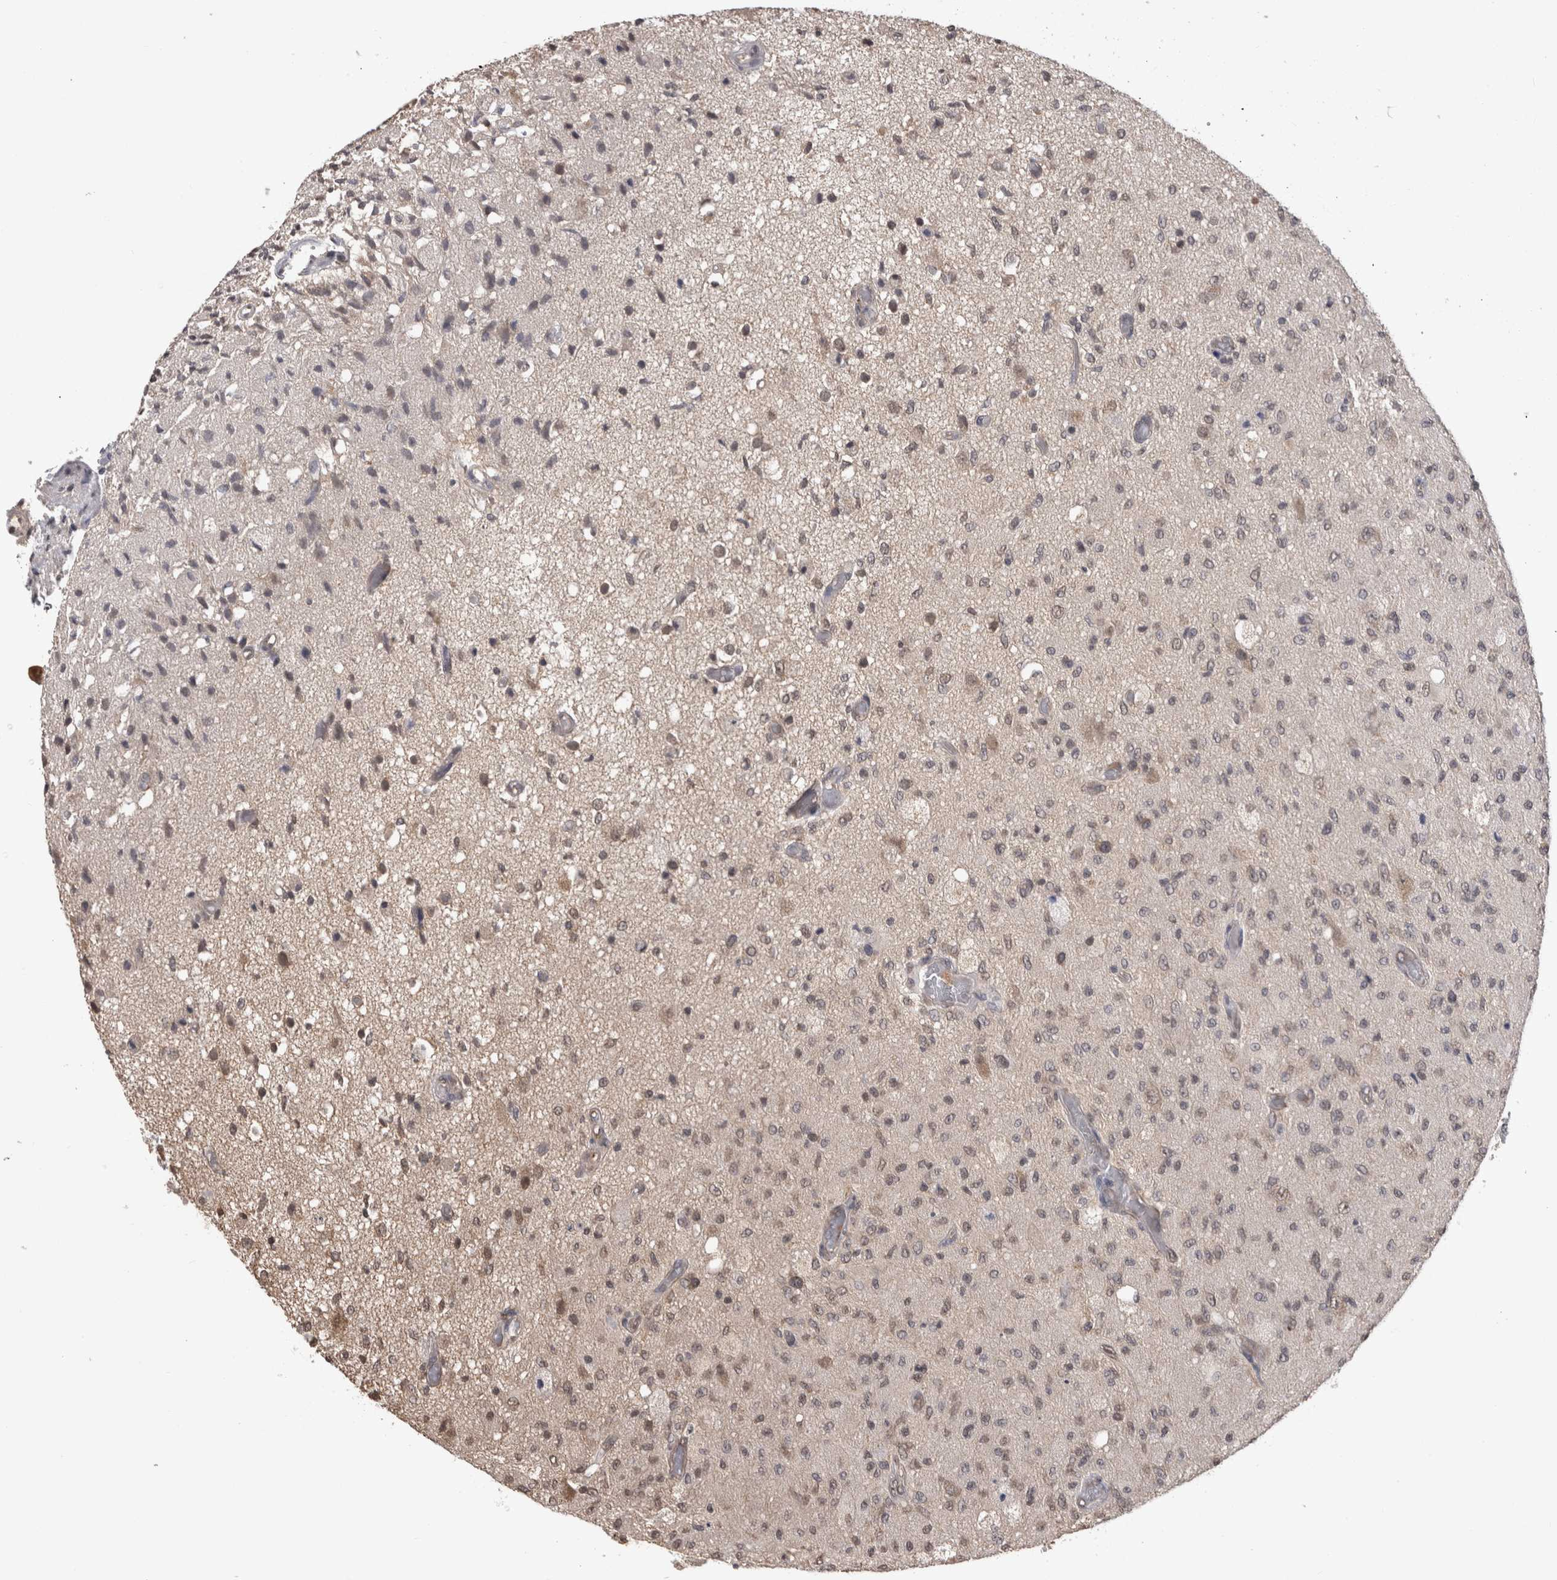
{"staining": {"intensity": "weak", "quantity": "<25%", "location": "cytoplasmic/membranous,nuclear"}, "tissue": "glioma", "cell_type": "Tumor cells", "image_type": "cancer", "snomed": [{"axis": "morphology", "description": "Normal tissue, NOS"}, {"axis": "morphology", "description": "Glioma, malignant, High grade"}, {"axis": "topography", "description": "Cerebral cortex"}], "caption": "High power microscopy image of an immunohistochemistry image of high-grade glioma (malignant), revealing no significant expression in tumor cells.", "gene": "PAK4", "patient": {"sex": "male", "age": 77}}